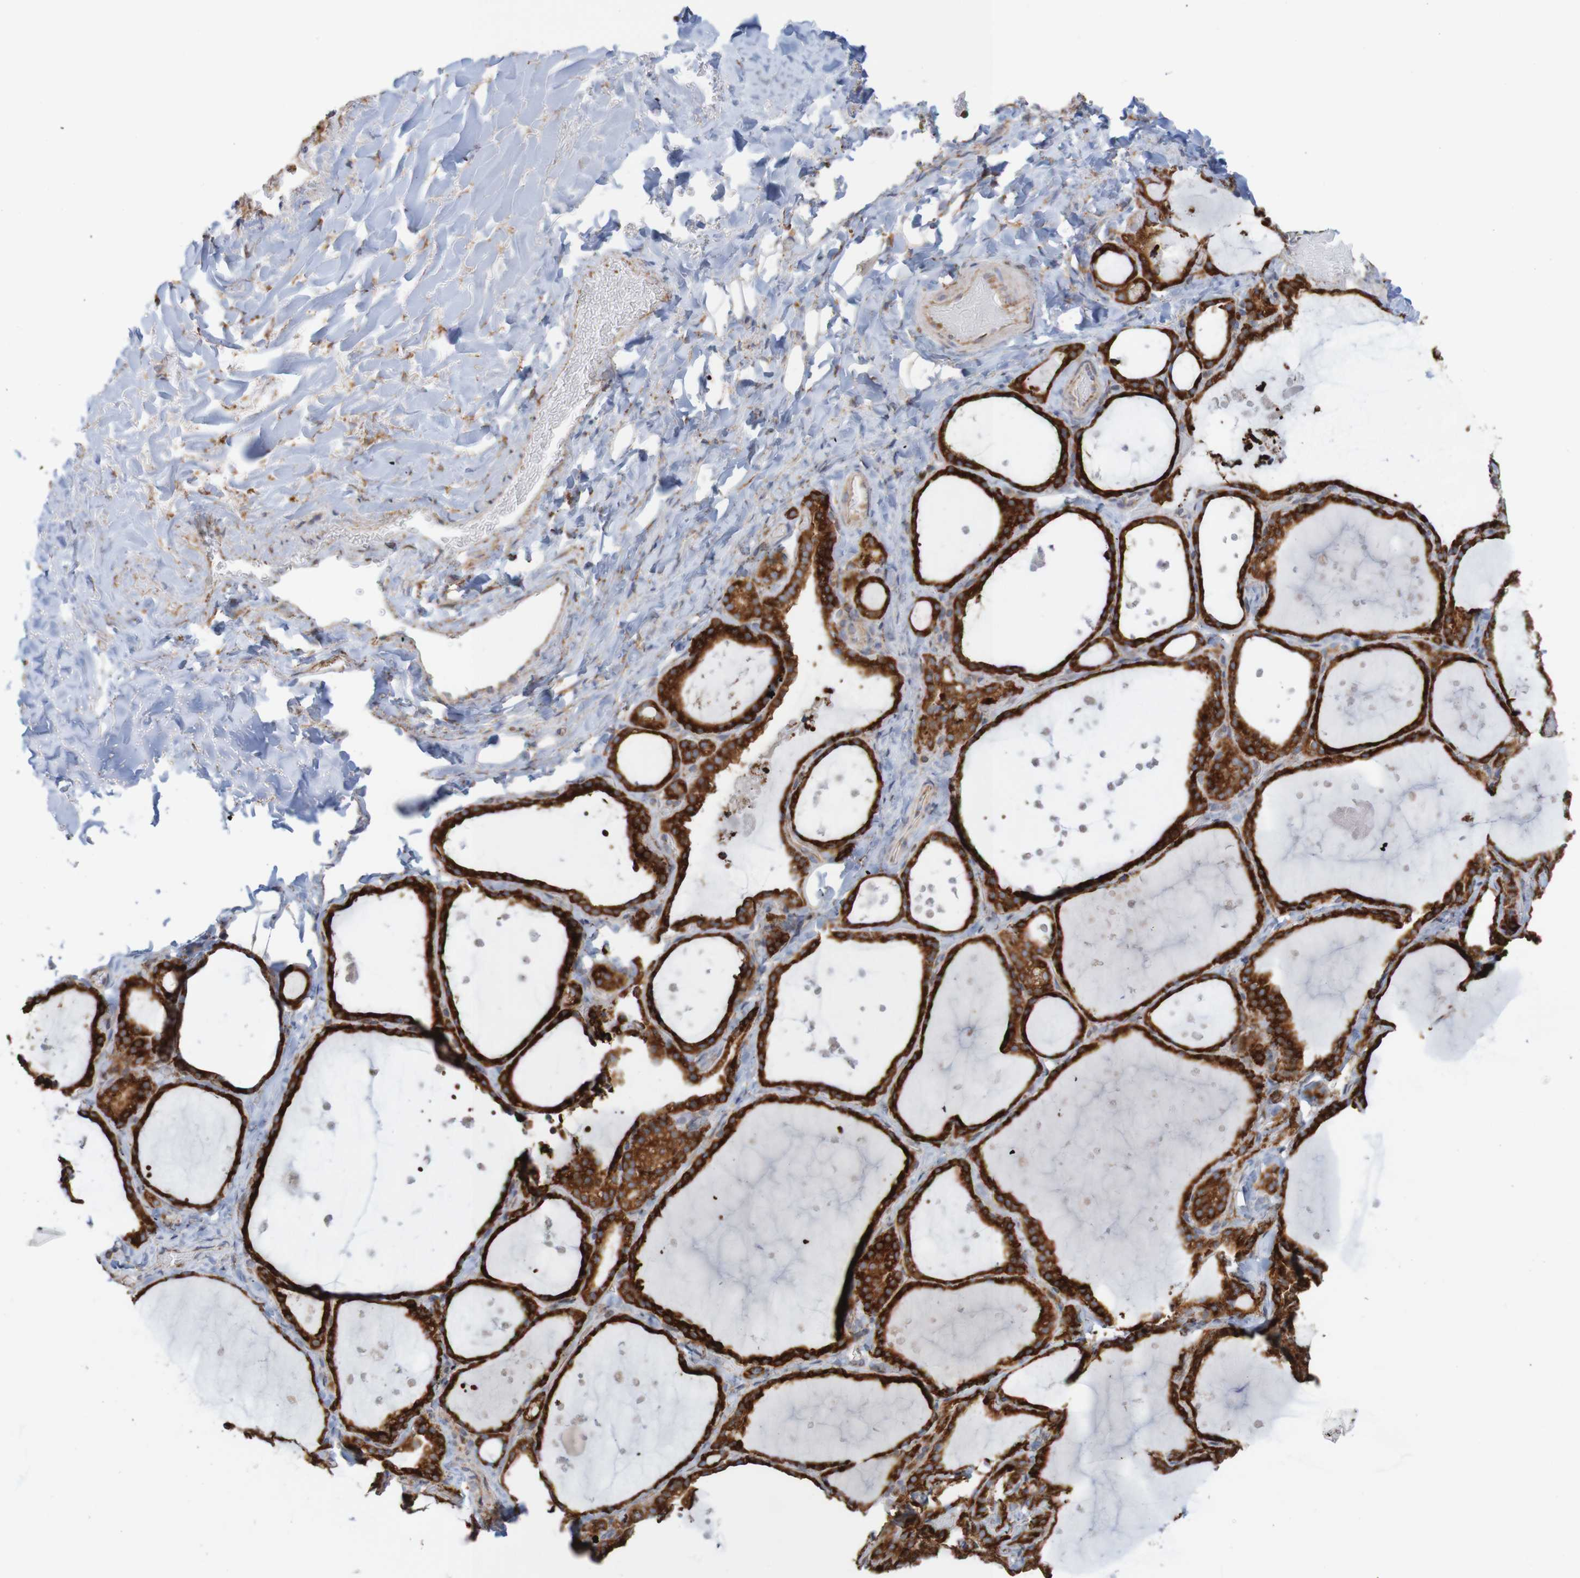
{"staining": {"intensity": "strong", "quantity": ">75%", "location": "cytoplasmic/membranous"}, "tissue": "thyroid gland", "cell_type": "Glandular cells", "image_type": "normal", "snomed": [{"axis": "morphology", "description": "Normal tissue, NOS"}, {"axis": "topography", "description": "Thyroid gland"}], "caption": "Immunohistochemical staining of benign human thyroid gland shows strong cytoplasmic/membranous protein positivity in about >75% of glandular cells. (IHC, brightfield microscopy, high magnification).", "gene": "PDIA3", "patient": {"sex": "female", "age": 44}}